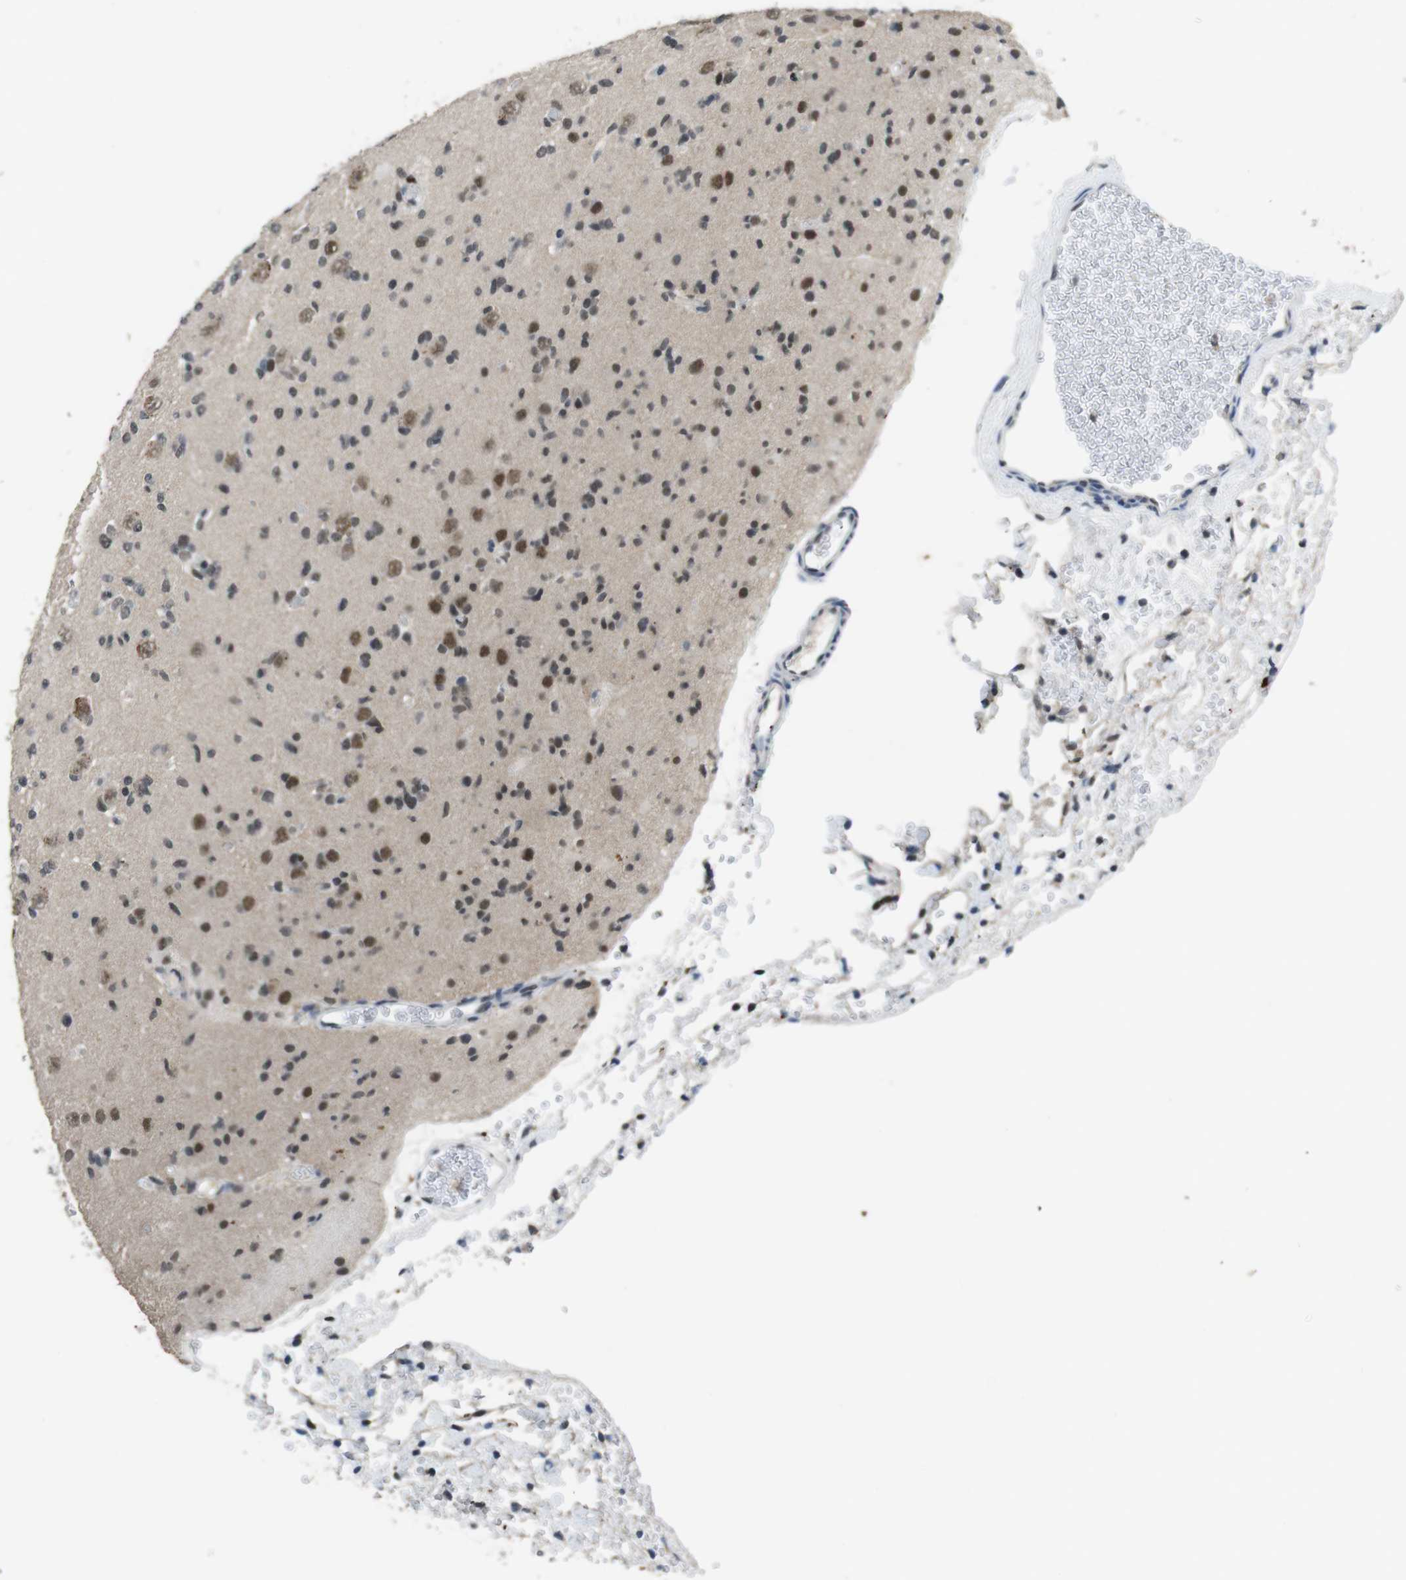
{"staining": {"intensity": "moderate", "quantity": "25%-75%", "location": "cytoplasmic/membranous,nuclear"}, "tissue": "glioma", "cell_type": "Tumor cells", "image_type": "cancer", "snomed": [{"axis": "morphology", "description": "Glioma, malignant, Low grade"}, {"axis": "topography", "description": "Brain"}], "caption": "Protein expression analysis of human glioma reveals moderate cytoplasmic/membranous and nuclear positivity in approximately 25%-75% of tumor cells. The staining was performed using DAB, with brown indicating positive protein expression. Nuclei are stained blue with hematoxylin.", "gene": "USP7", "patient": {"sex": "female", "age": 22}}